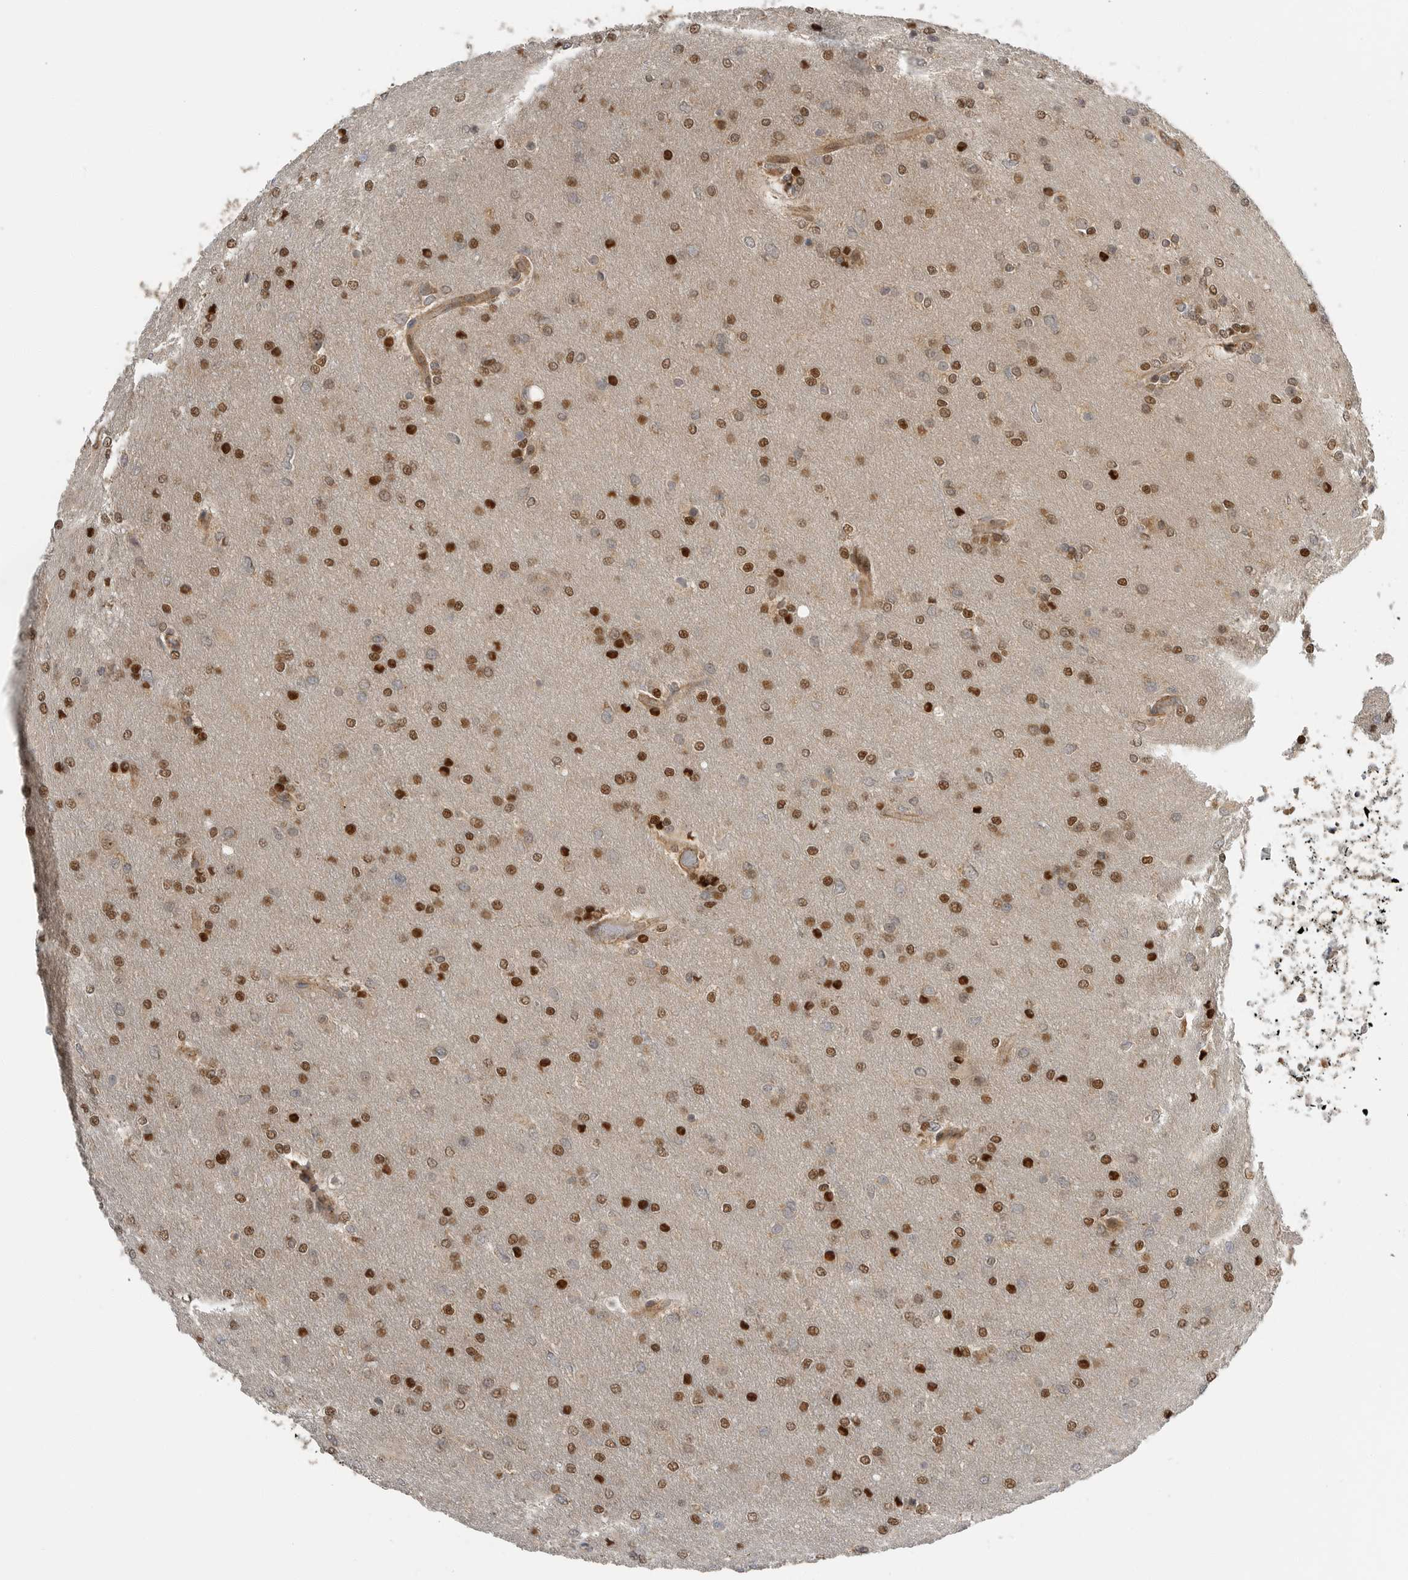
{"staining": {"intensity": "strong", "quantity": "25%-75%", "location": "nuclear"}, "tissue": "glioma", "cell_type": "Tumor cells", "image_type": "cancer", "snomed": [{"axis": "morphology", "description": "Glioma, malignant, High grade"}, {"axis": "topography", "description": "Cerebral cortex"}], "caption": "A high-resolution image shows immunohistochemistry (IHC) staining of malignant glioma (high-grade), which reveals strong nuclear expression in about 25%-75% of tumor cells.", "gene": "STRAP", "patient": {"sex": "female", "age": 36}}